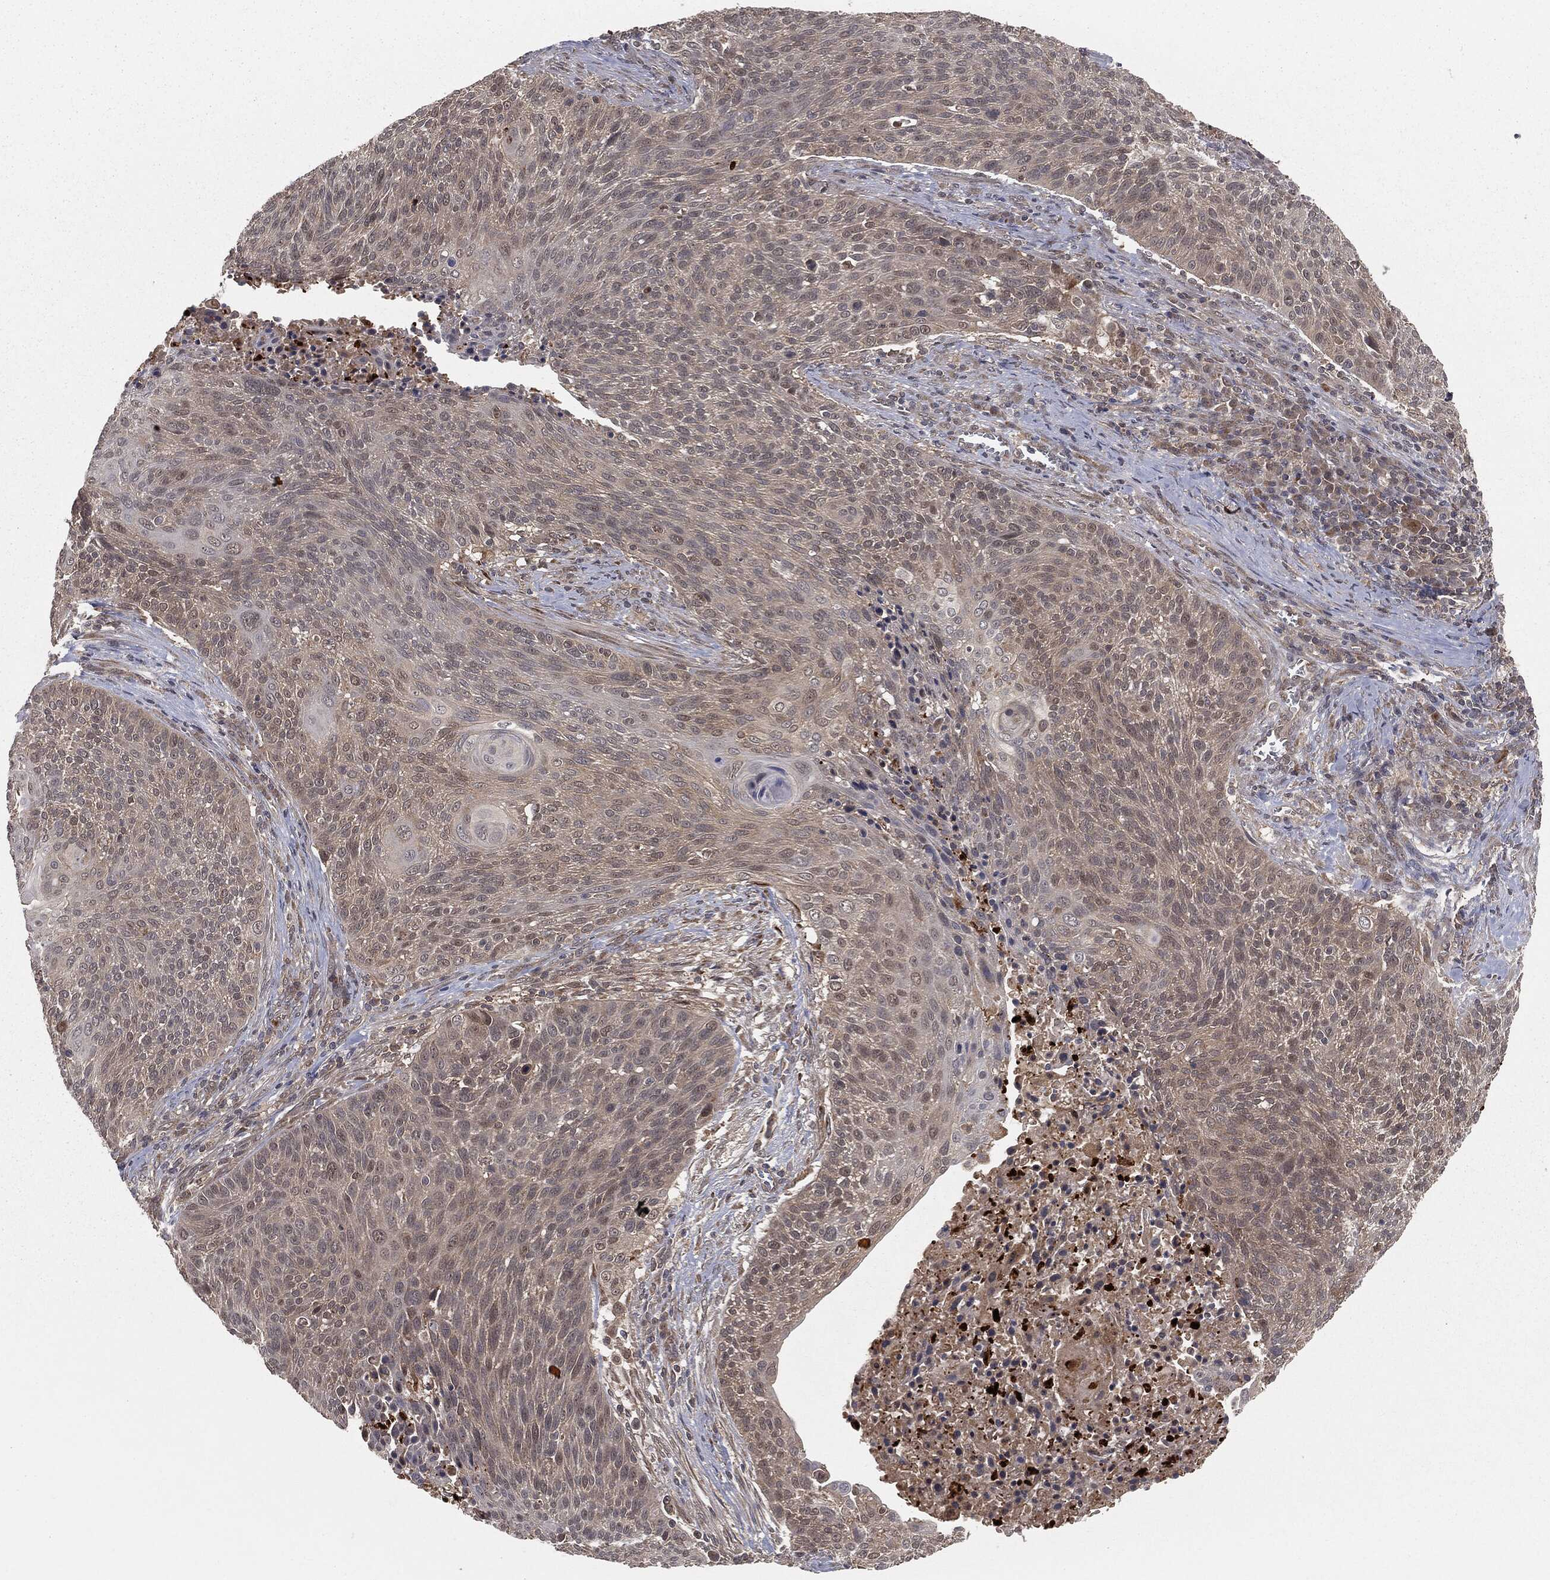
{"staining": {"intensity": "moderate", "quantity": "<25%", "location": "nuclear"}, "tissue": "cervical cancer", "cell_type": "Tumor cells", "image_type": "cancer", "snomed": [{"axis": "morphology", "description": "Squamous cell carcinoma, NOS"}, {"axis": "topography", "description": "Cervix"}], "caption": "This is an image of immunohistochemistry staining of cervical cancer, which shows moderate positivity in the nuclear of tumor cells.", "gene": "FBXO7", "patient": {"sex": "female", "age": 31}}